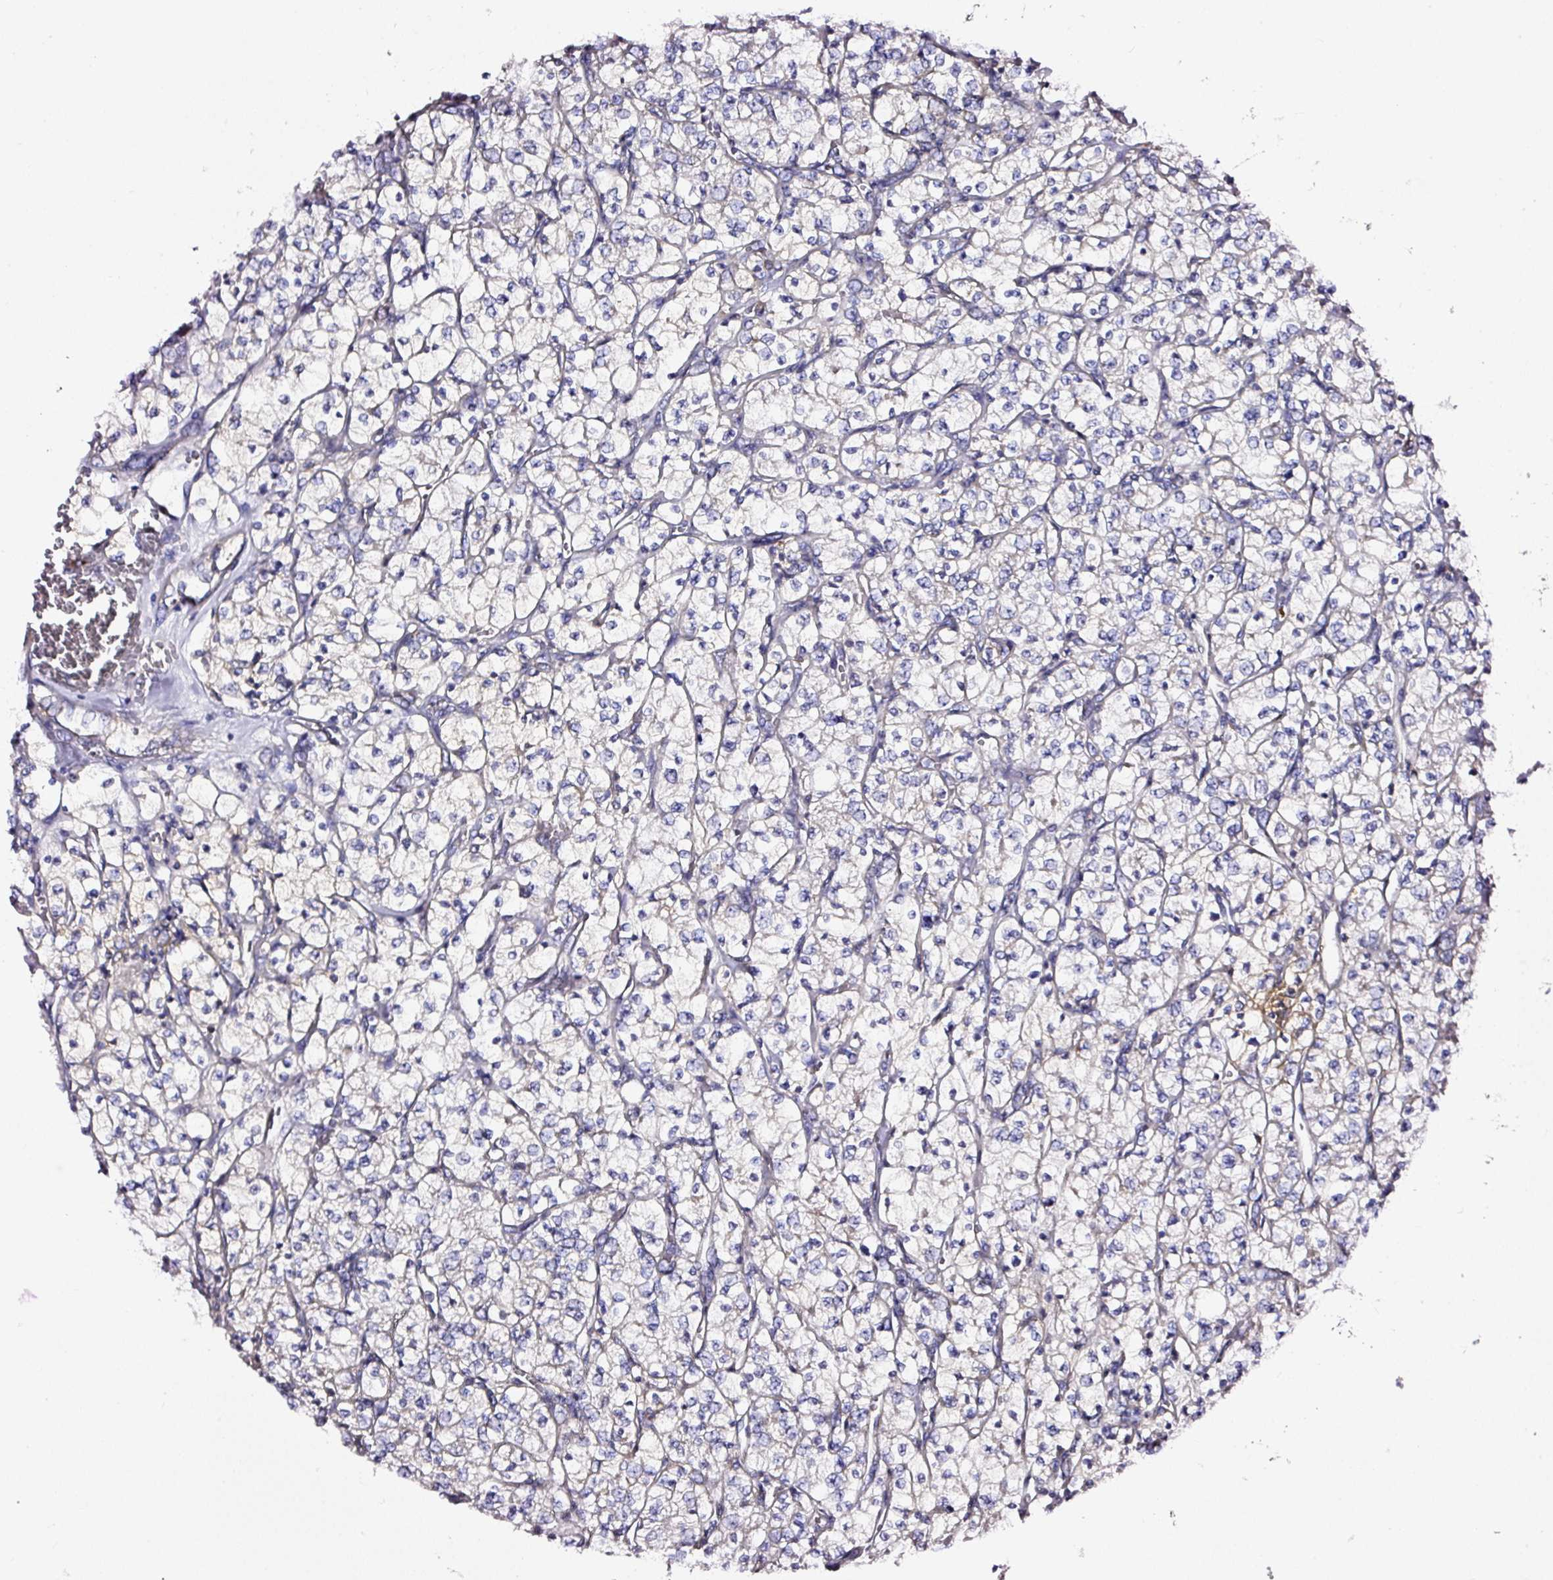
{"staining": {"intensity": "negative", "quantity": "none", "location": "none"}, "tissue": "renal cancer", "cell_type": "Tumor cells", "image_type": "cancer", "snomed": [{"axis": "morphology", "description": "Adenocarcinoma, NOS"}, {"axis": "topography", "description": "Kidney"}], "caption": "This is a histopathology image of immunohistochemistry (IHC) staining of renal cancer (adenocarcinoma), which shows no positivity in tumor cells.", "gene": "CD47", "patient": {"sex": "female", "age": 64}}